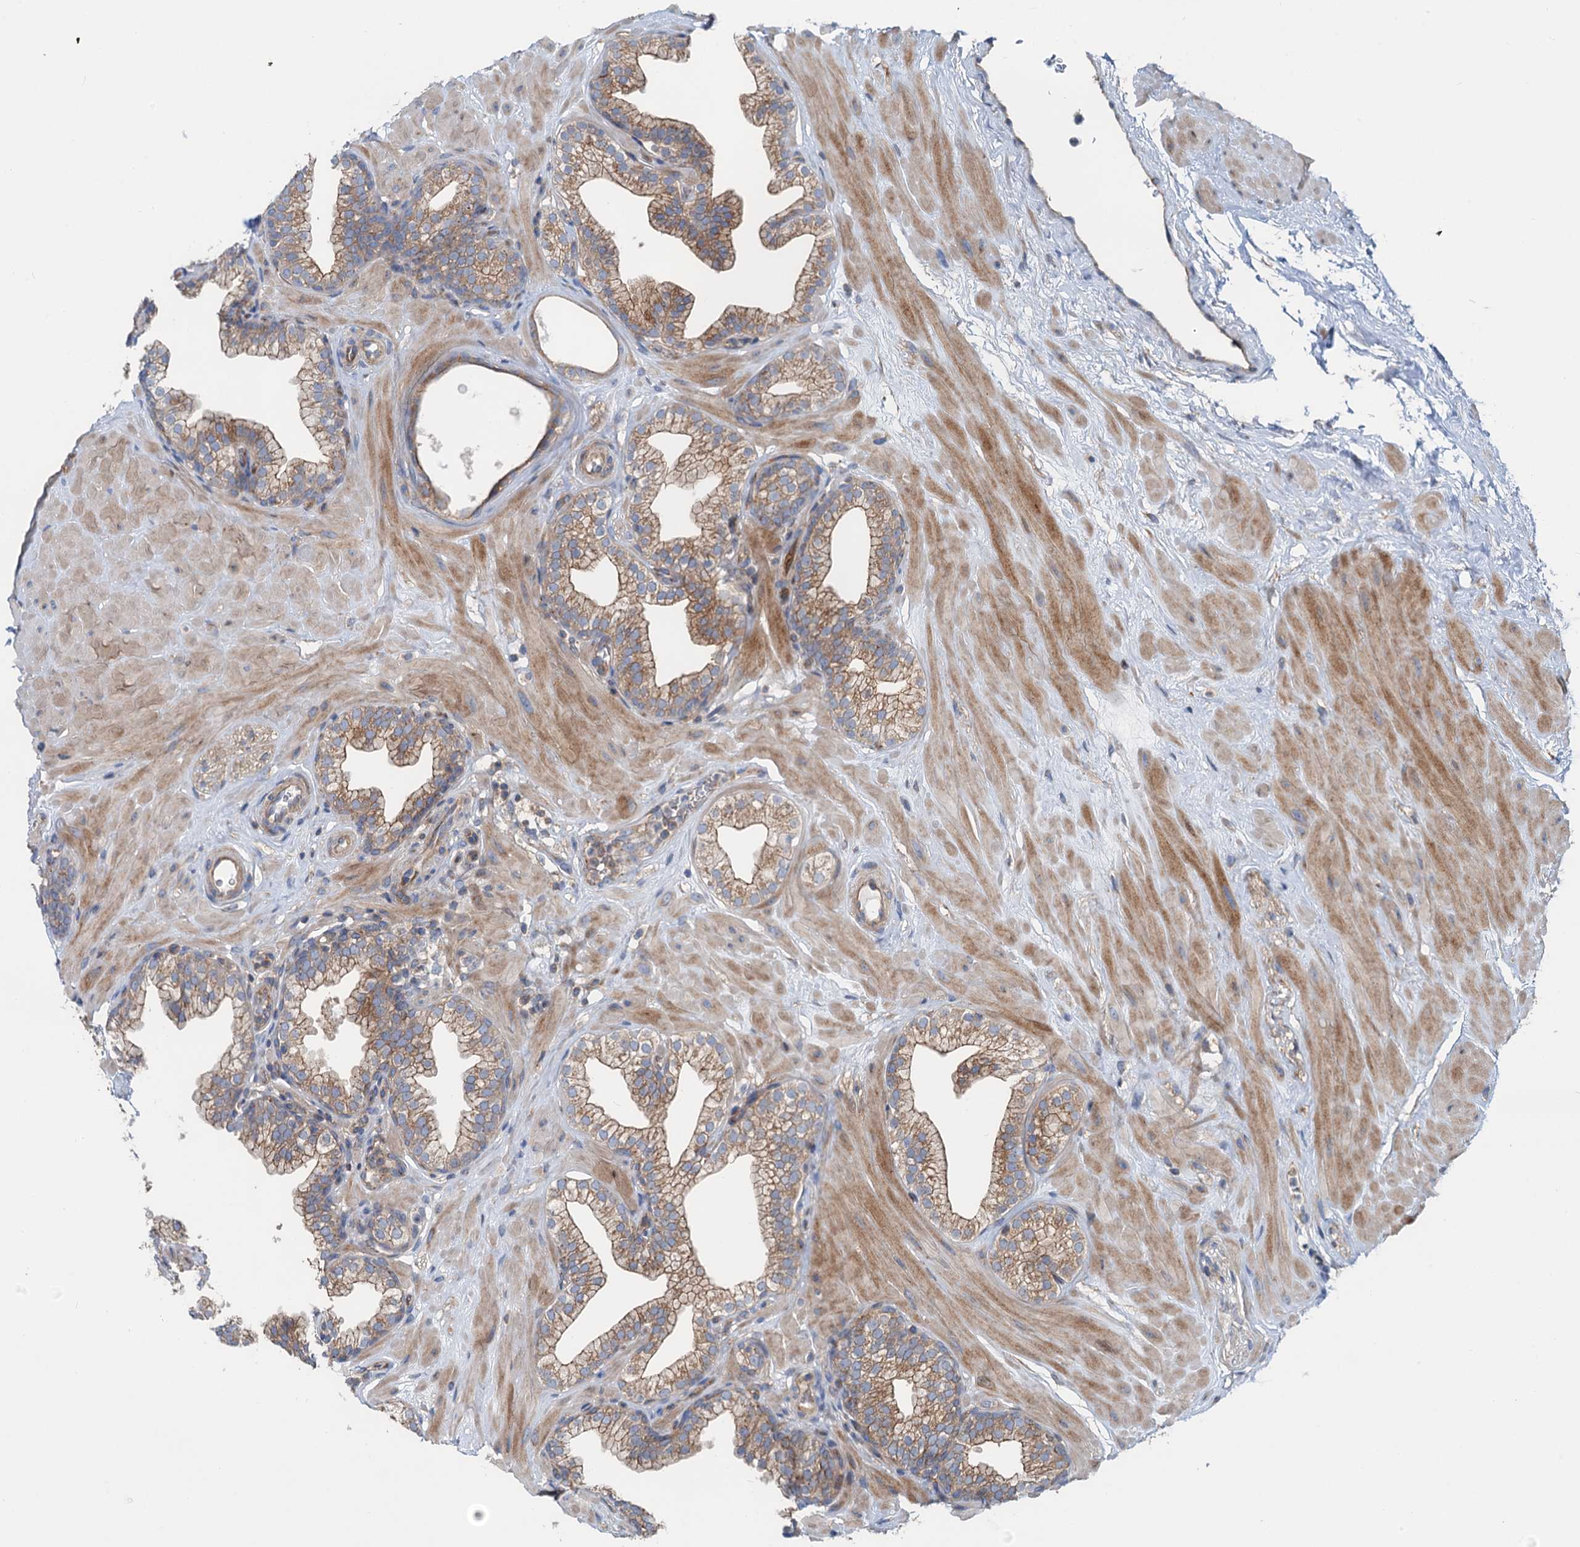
{"staining": {"intensity": "moderate", "quantity": ">75%", "location": "cytoplasmic/membranous"}, "tissue": "prostate", "cell_type": "Glandular cells", "image_type": "normal", "snomed": [{"axis": "morphology", "description": "Normal tissue, NOS"}, {"axis": "morphology", "description": "Urothelial carcinoma, Low grade"}, {"axis": "topography", "description": "Urinary bladder"}, {"axis": "topography", "description": "Prostate"}], "caption": "A high-resolution photomicrograph shows immunohistochemistry (IHC) staining of normal prostate, which demonstrates moderate cytoplasmic/membranous staining in approximately >75% of glandular cells. The protein of interest is shown in brown color, while the nuclei are stained blue.", "gene": "ANKRD26", "patient": {"sex": "male", "age": 60}}